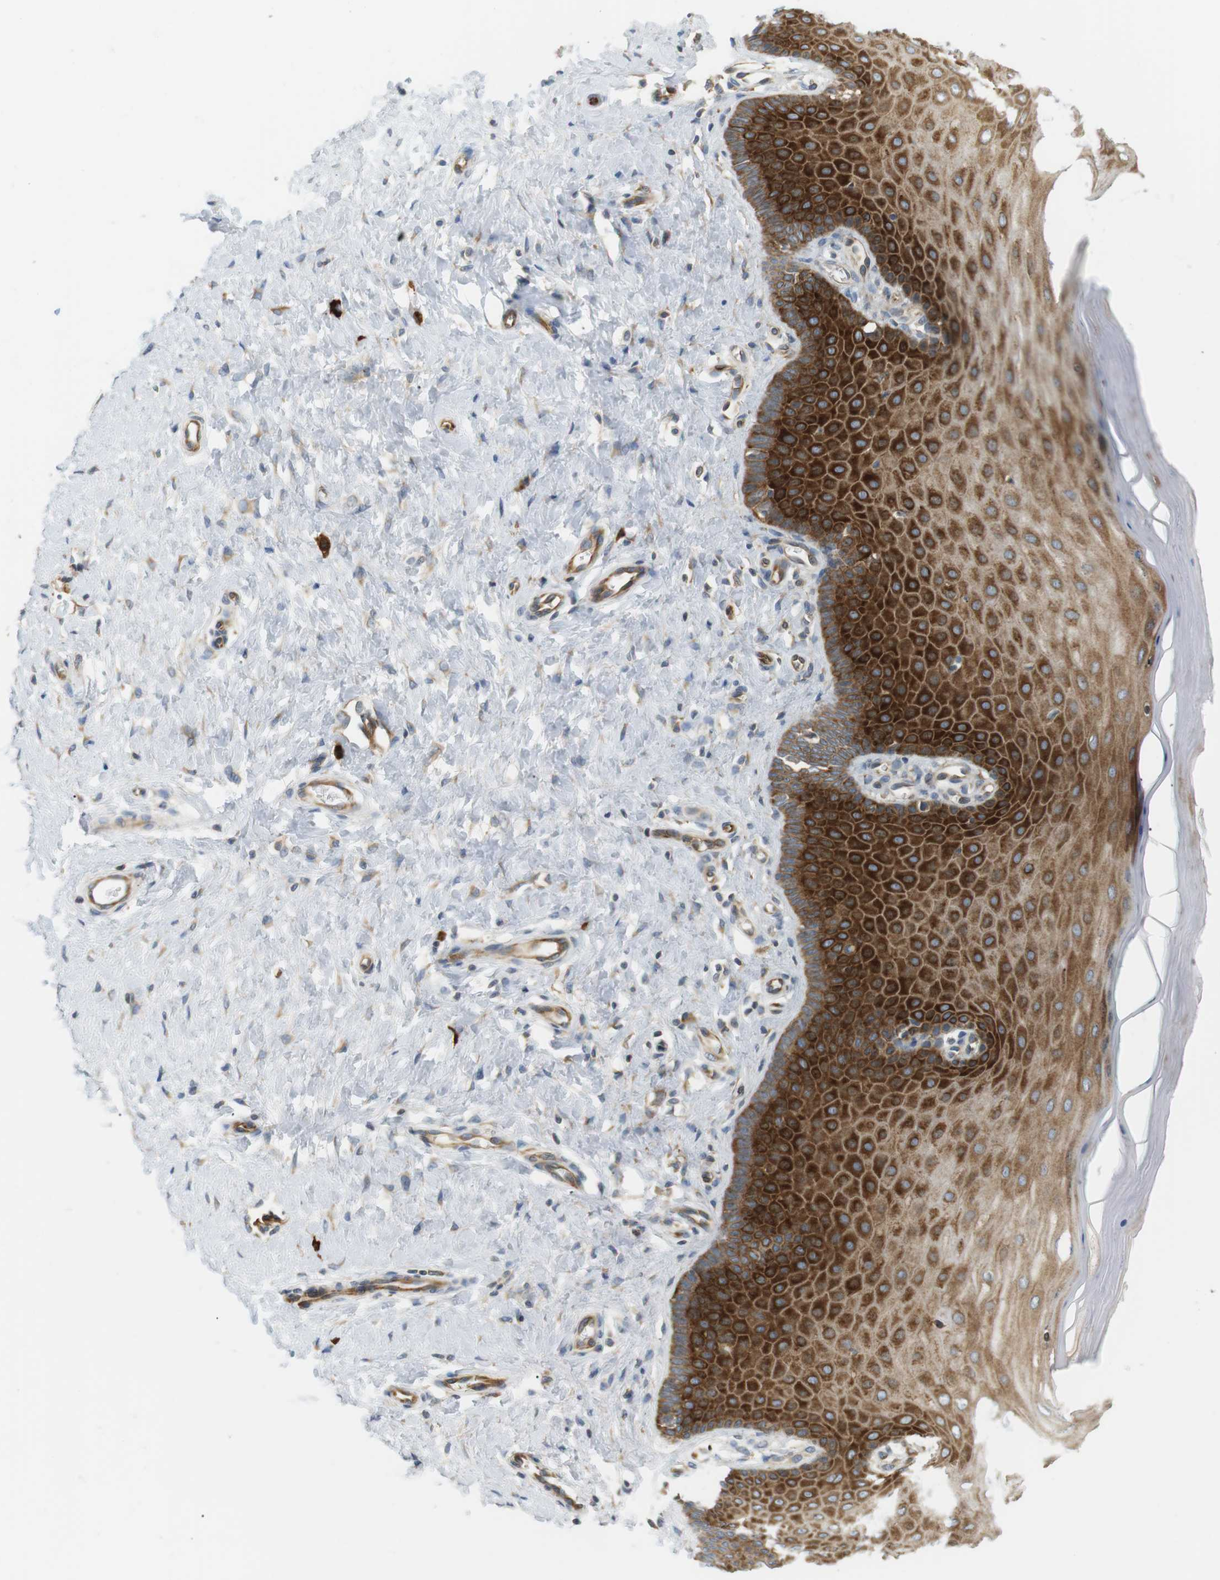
{"staining": {"intensity": "strong", "quantity": ">75%", "location": "cytoplasmic/membranous"}, "tissue": "cervix", "cell_type": "Glandular cells", "image_type": "normal", "snomed": [{"axis": "morphology", "description": "Normal tissue, NOS"}, {"axis": "topography", "description": "Cervix"}], "caption": "Protein expression analysis of unremarkable cervix exhibits strong cytoplasmic/membranous positivity in approximately >75% of glandular cells.", "gene": "TMEM200A", "patient": {"sex": "female", "age": 55}}